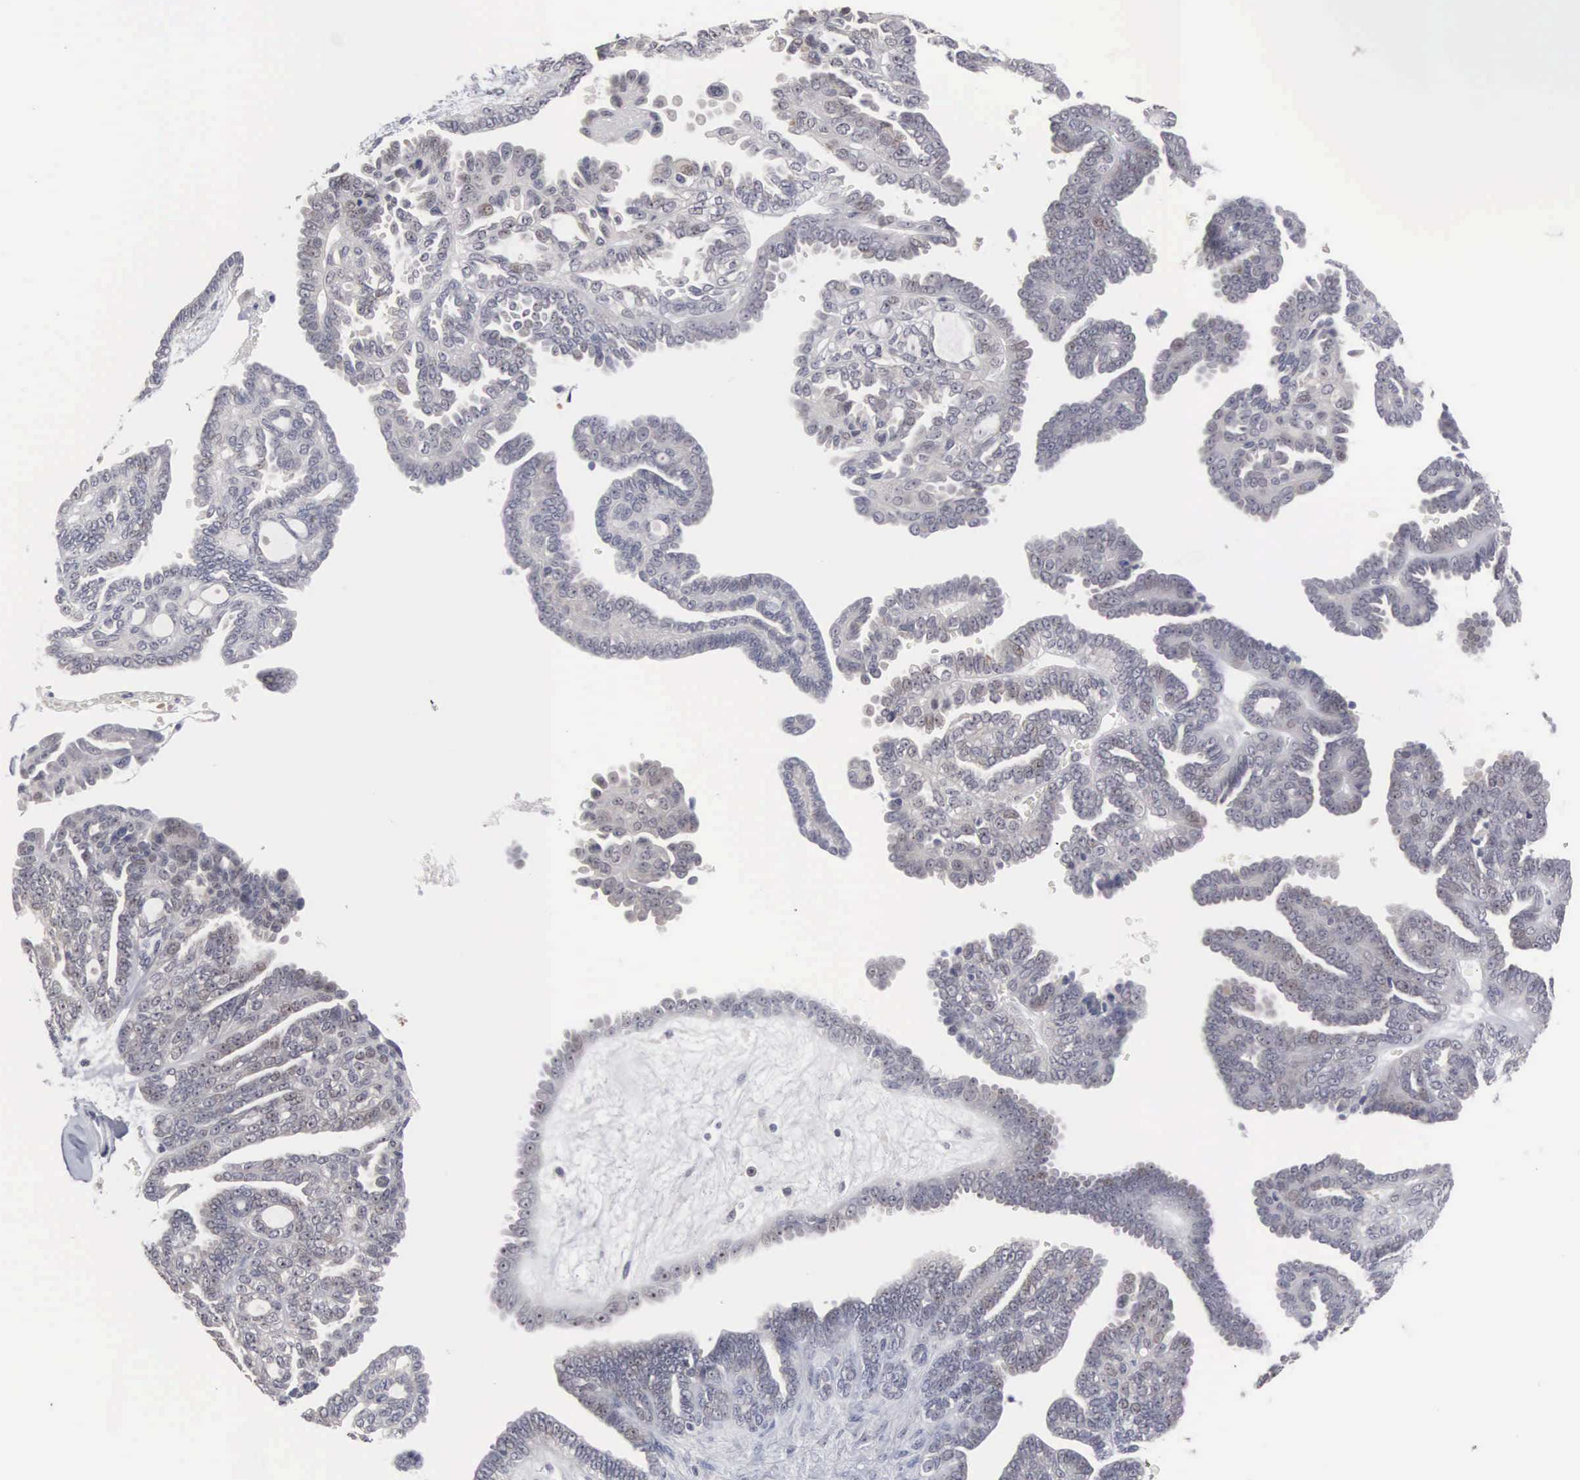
{"staining": {"intensity": "negative", "quantity": "none", "location": "none"}, "tissue": "ovarian cancer", "cell_type": "Tumor cells", "image_type": "cancer", "snomed": [{"axis": "morphology", "description": "Cystadenocarcinoma, serous, NOS"}, {"axis": "topography", "description": "Ovary"}], "caption": "Tumor cells show no significant expression in ovarian cancer (serous cystadenocarcinoma).", "gene": "ACOT4", "patient": {"sex": "female", "age": 71}}